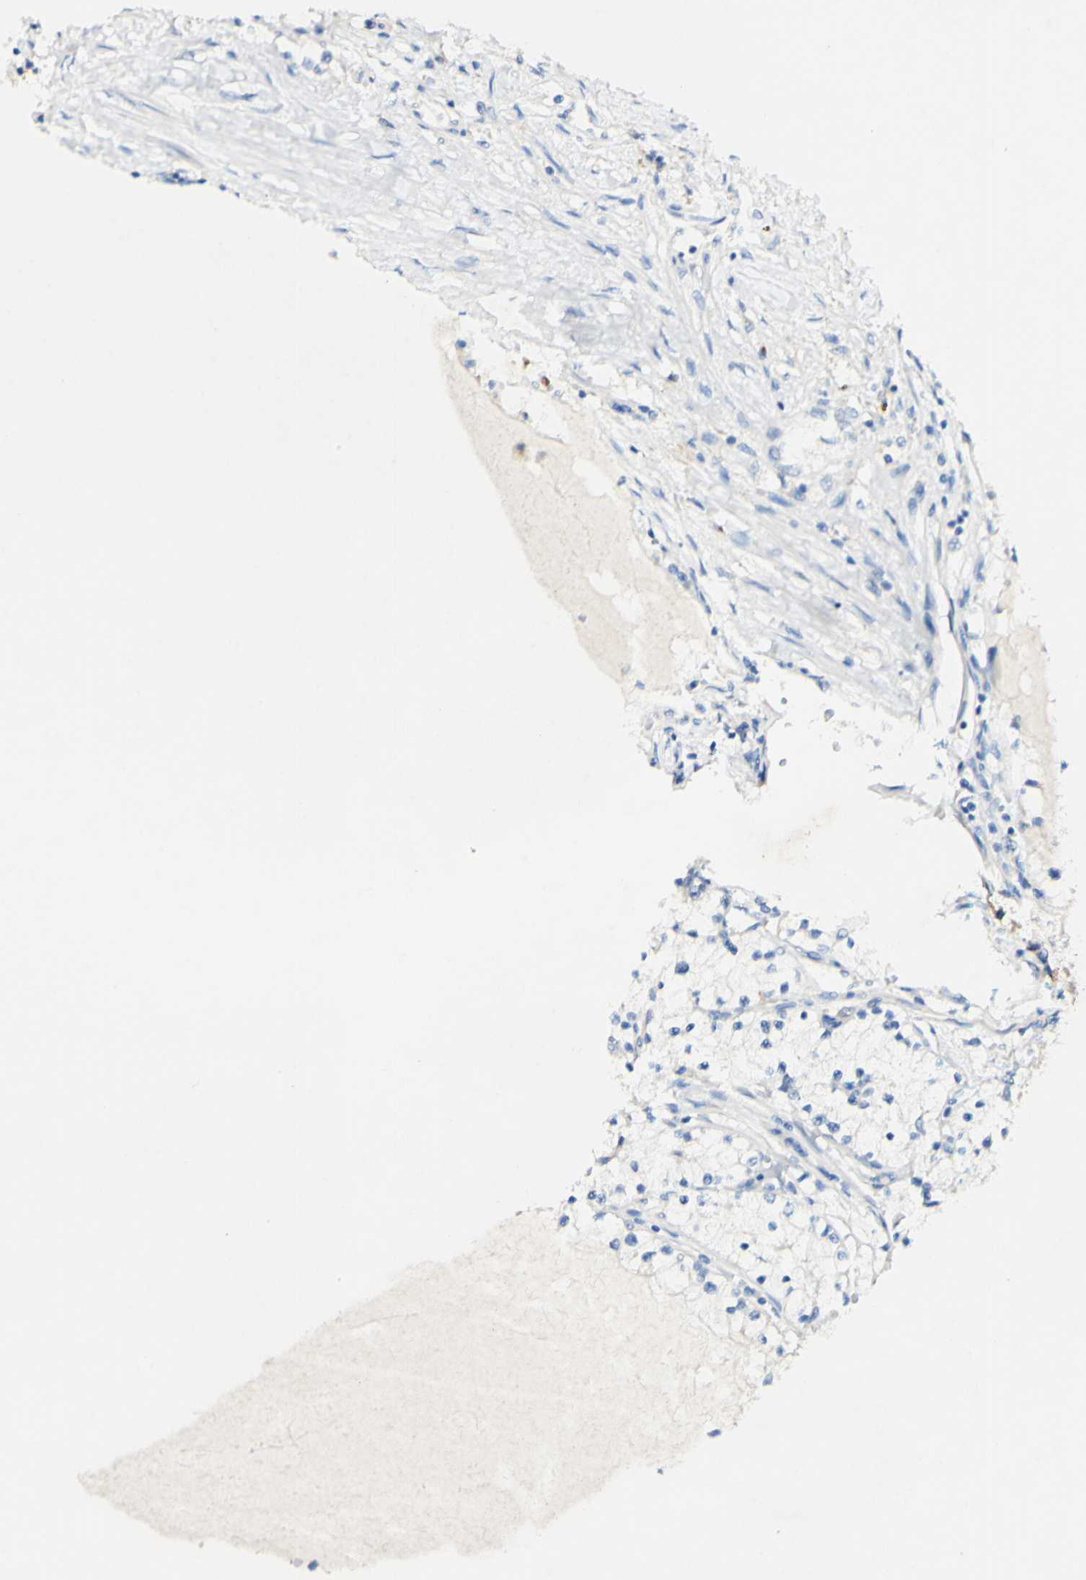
{"staining": {"intensity": "negative", "quantity": "none", "location": "none"}, "tissue": "renal cancer", "cell_type": "Tumor cells", "image_type": "cancer", "snomed": [{"axis": "morphology", "description": "Adenocarcinoma, NOS"}, {"axis": "topography", "description": "Kidney"}], "caption": "Renal cancer was stained to show a protein in brown. There is no significant staining in tumor cells.", "gene": "FGF4", "patient": {"sex": "male", "age": 68}}